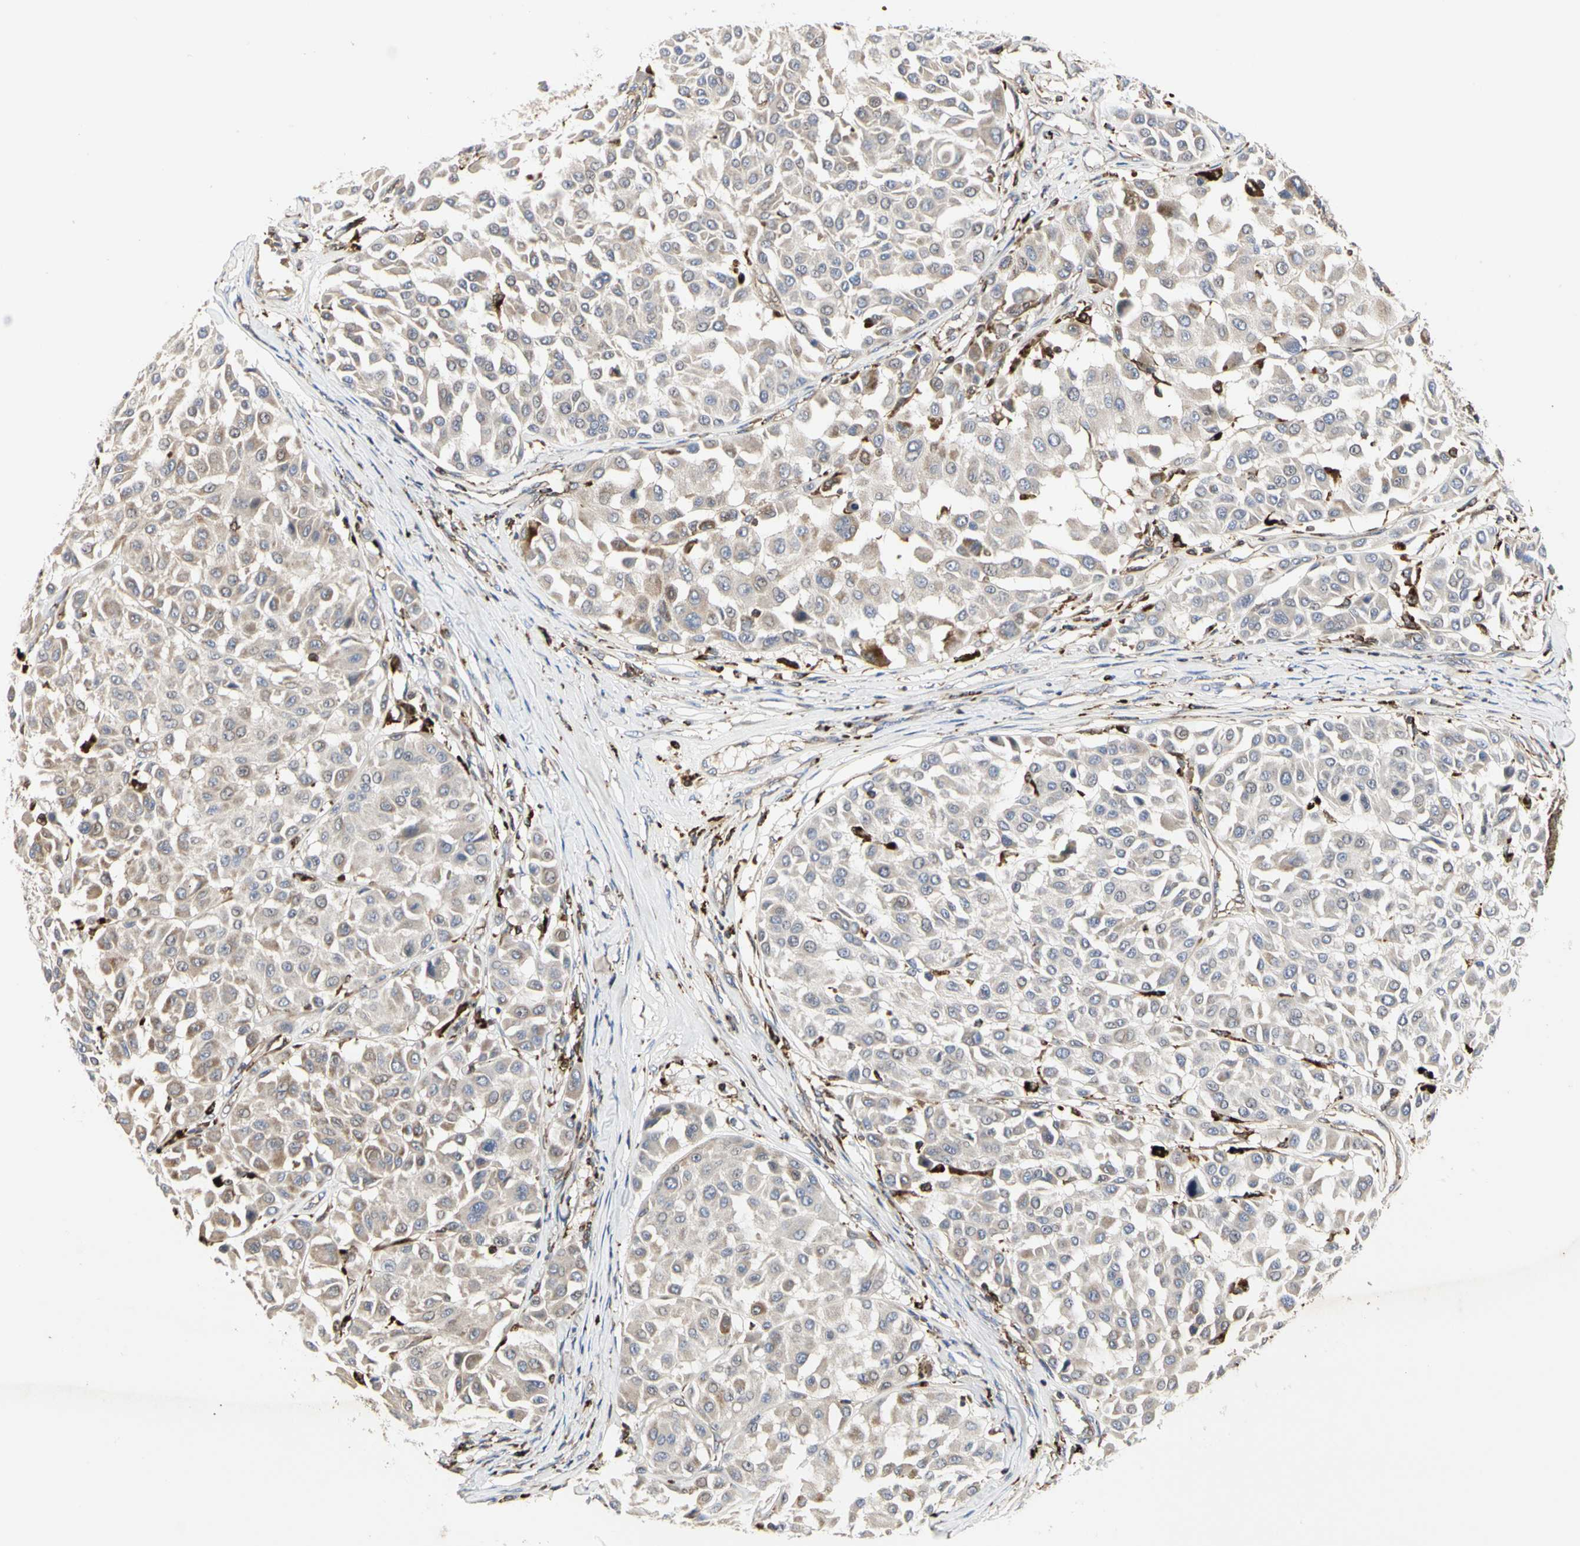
{"staining": {"intensity": "weak", "quantity": "<25%", "location": "cytoplasmic/membranous"}, "tissue": "melanoma", "cell_type": "Tumor cells", "image_type": "cancer", "snomed": [{"axis": "morphology", "description": "Malignant melanoma, Metastatic site"}, {"axis": "topography", "description": "Soft tissue"}], "caption": "High power microscopy histopathology image of an IHC photomicrograph of melanoma, revealing no significant expression in tumor cells.", "gene": "NAPG", "patient": {"sex": "male", "age": 41}}